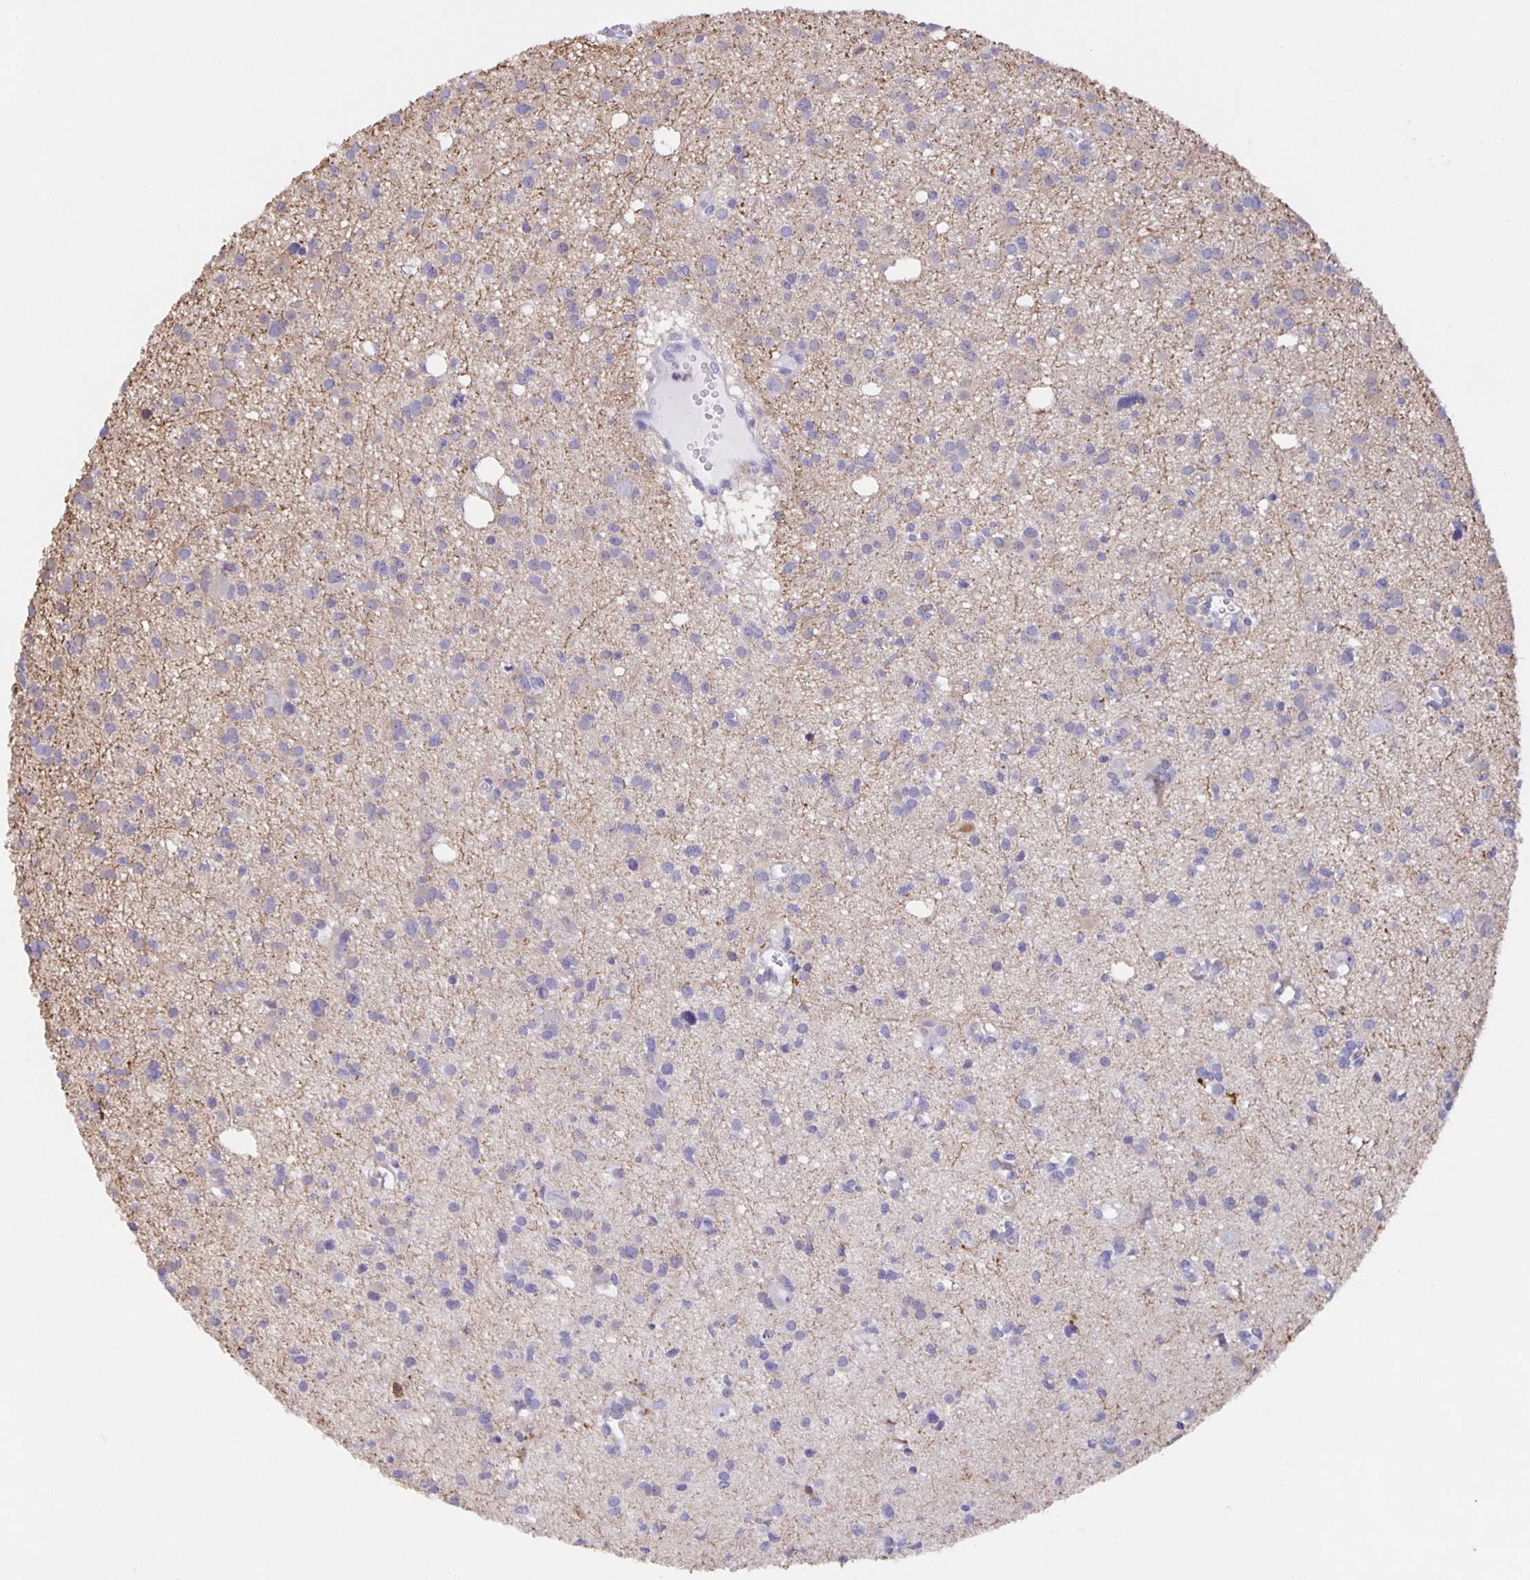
{"staining": {"intensity": "negative", "quantity": "none", "location": "none"}, "tissue": "glioma", "cell_type": "Tumor cells", "image_type": "cancer", "snomed": [{"axis": "morphology", "description": "Glioma, malignant, High grade"}, {"axis": "topography", "description": "Brain"}], "caption": "Immunohistochemistry (IHC) of malignant glioma (high-grade) displays no expression in tumor cells.", "gene": "MARCHF6", "patient": {"sex": "male", "age": 23}}